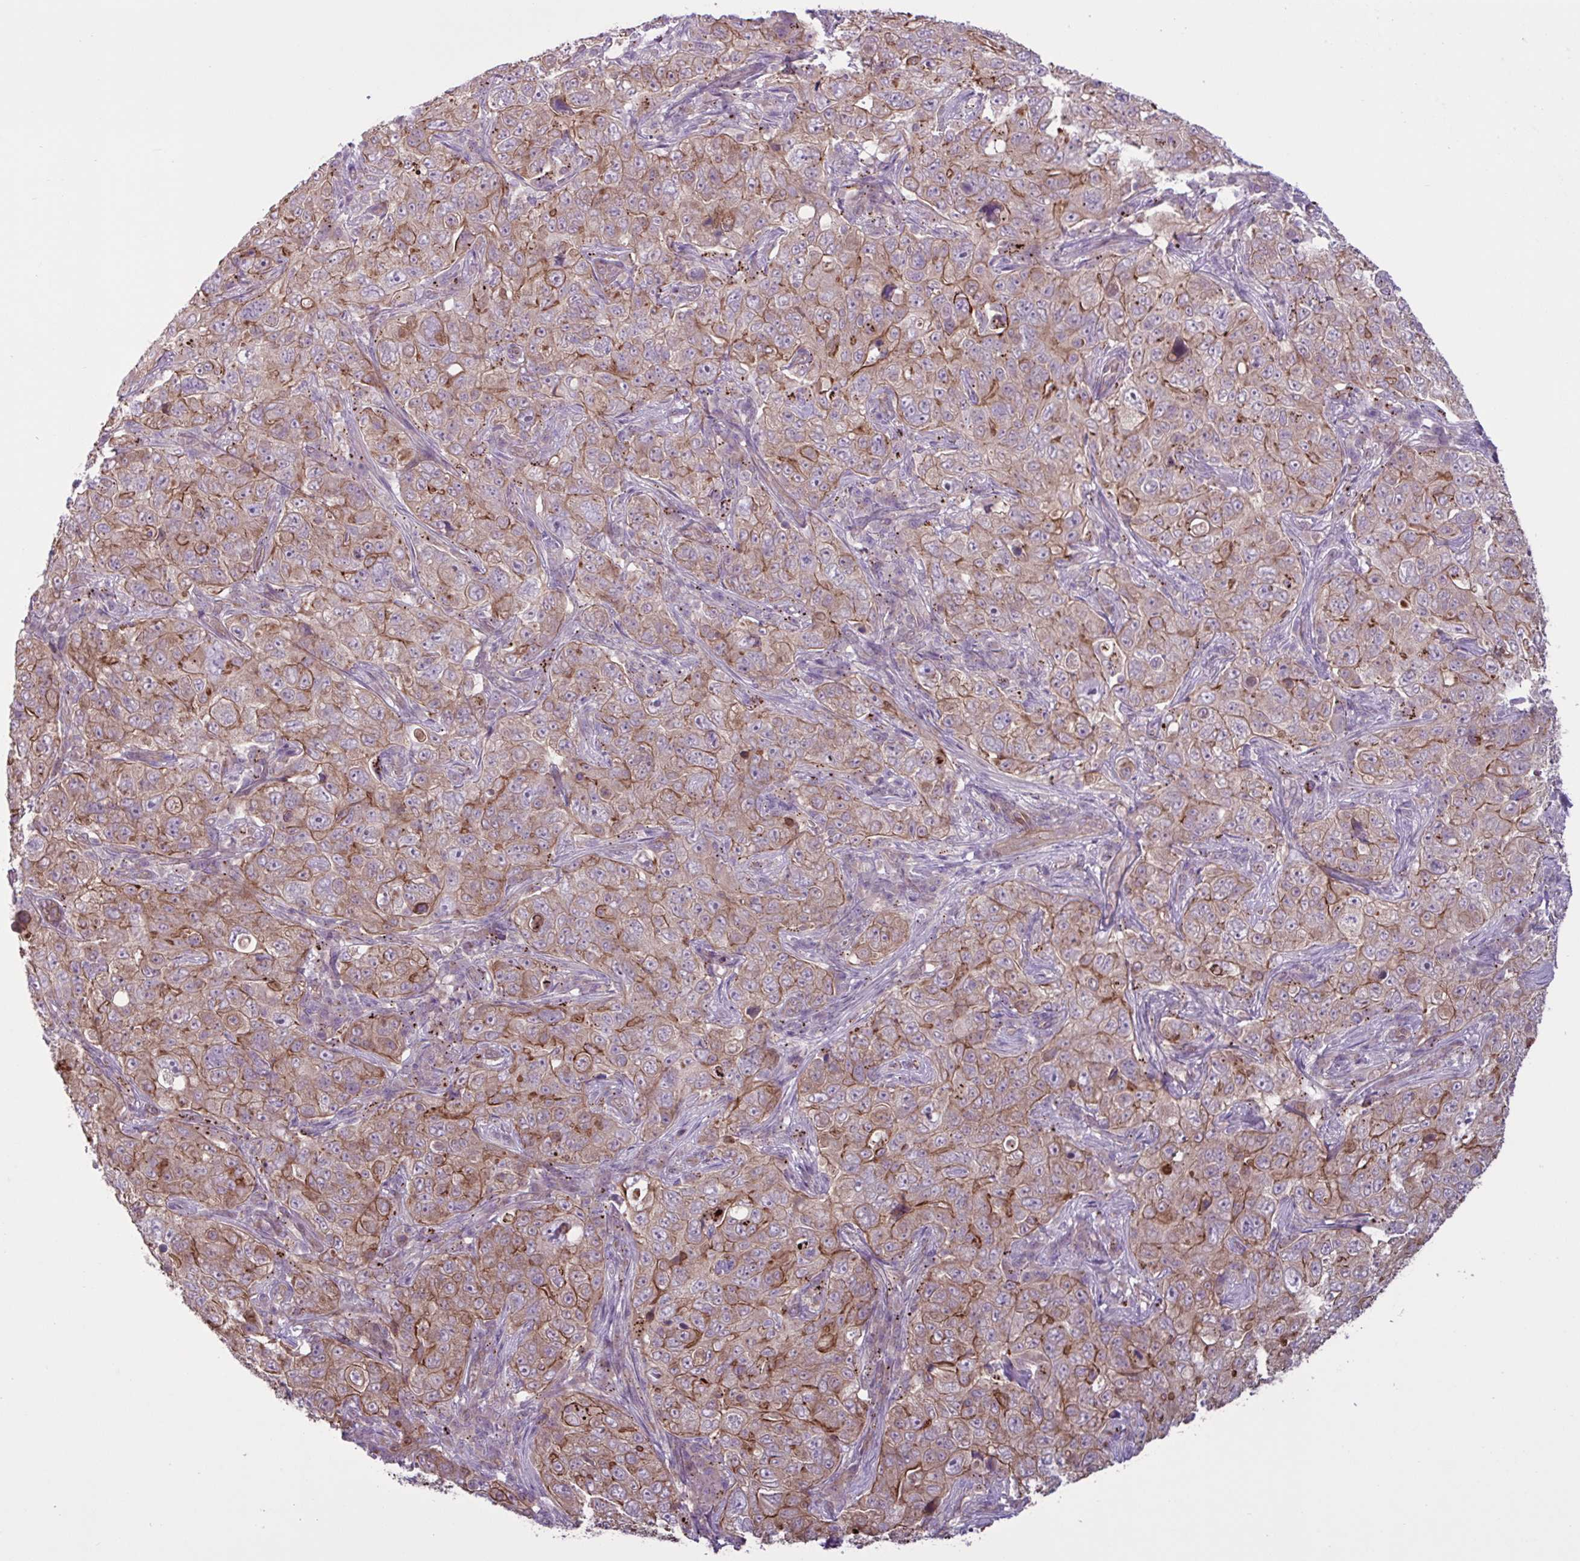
{"staining": {"intensity": "moderate", "quantity": "25%-75%", "location": "cytoplasmic/membranous"}, "tissue": "pancreatic cancer", "cell_type": "Tumor cells", "image_type": "cancer", "snomed": [{"axis": "morphology", "description": "Adenocarcinoma, NOS"}, {"axis": "topography", "description": "Pancreas"}], "caption": "A photomicrograph of human pancreatic cancer stained for a protein demonstrates moderate cytoplasmic/membranous brown staining in tumor cells. The staining was performed using DAB, with brown indicating positive protein expression. Nuclei are stained blue with hematoxylin.", "gene": "GLTP", "patient": {"sex": "male", "age": 68}}